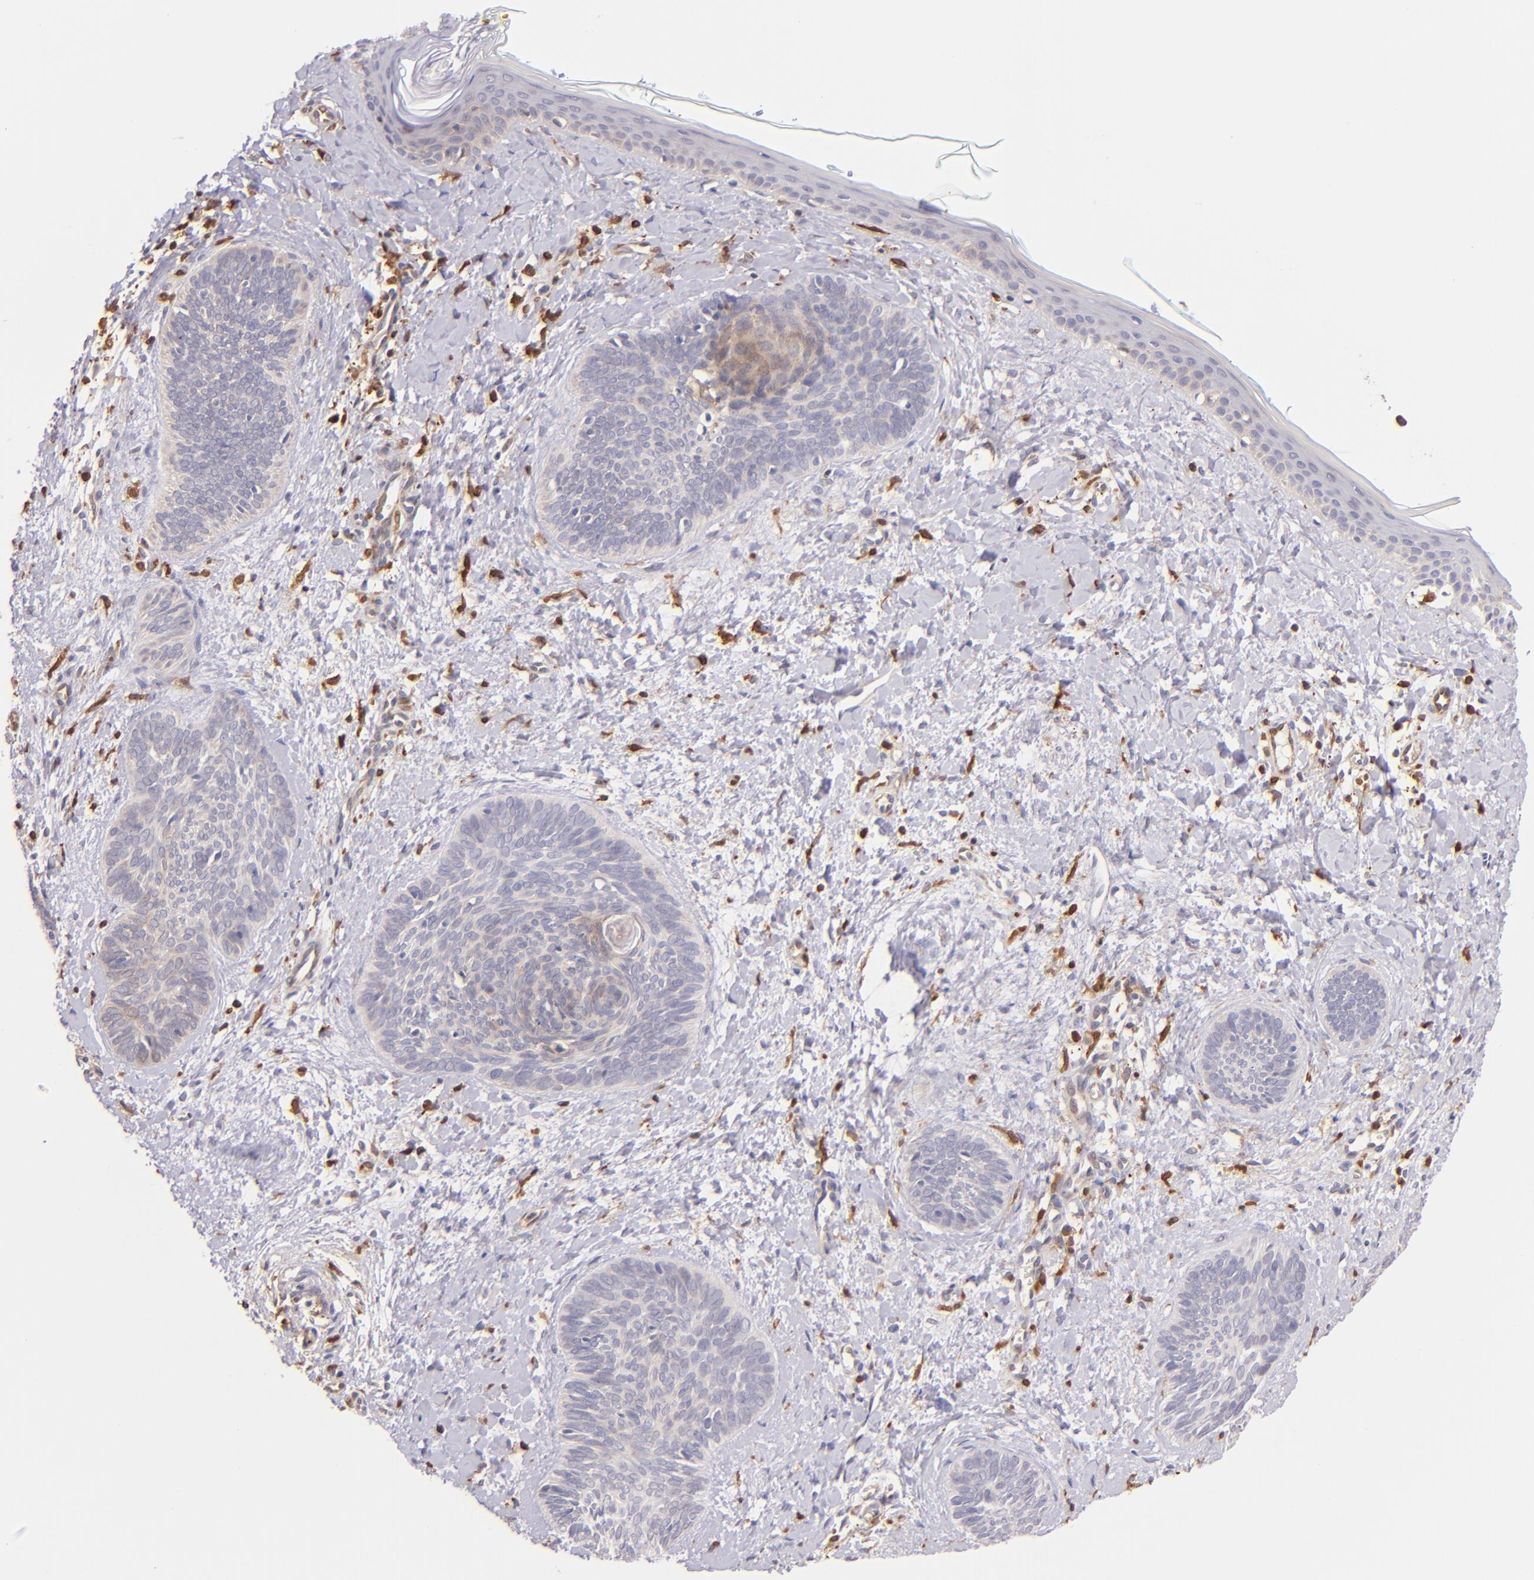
{"staining": {"intensity": "weak", "quantity": "<25%", "location": "cytoplasmic/membranous"}, "tissue": "skin cancer", "cell_type": "Tumor cells", "image_type": "cancer", "snomed": [{"axis": "morphology", "description": "Basal cell carcinoma"}, {"axis": "topography", "description": "Skin"}], "caption": "A micrograph of human skin cancer is negative for staining in tumor cells. Brightfield microscopy of immunohistochemistry stained with DAB (brown) and hematoxylin (blue), captured at high magnification.", "gene": "BTK", "patient": {"sex": "female", "age": 81}}